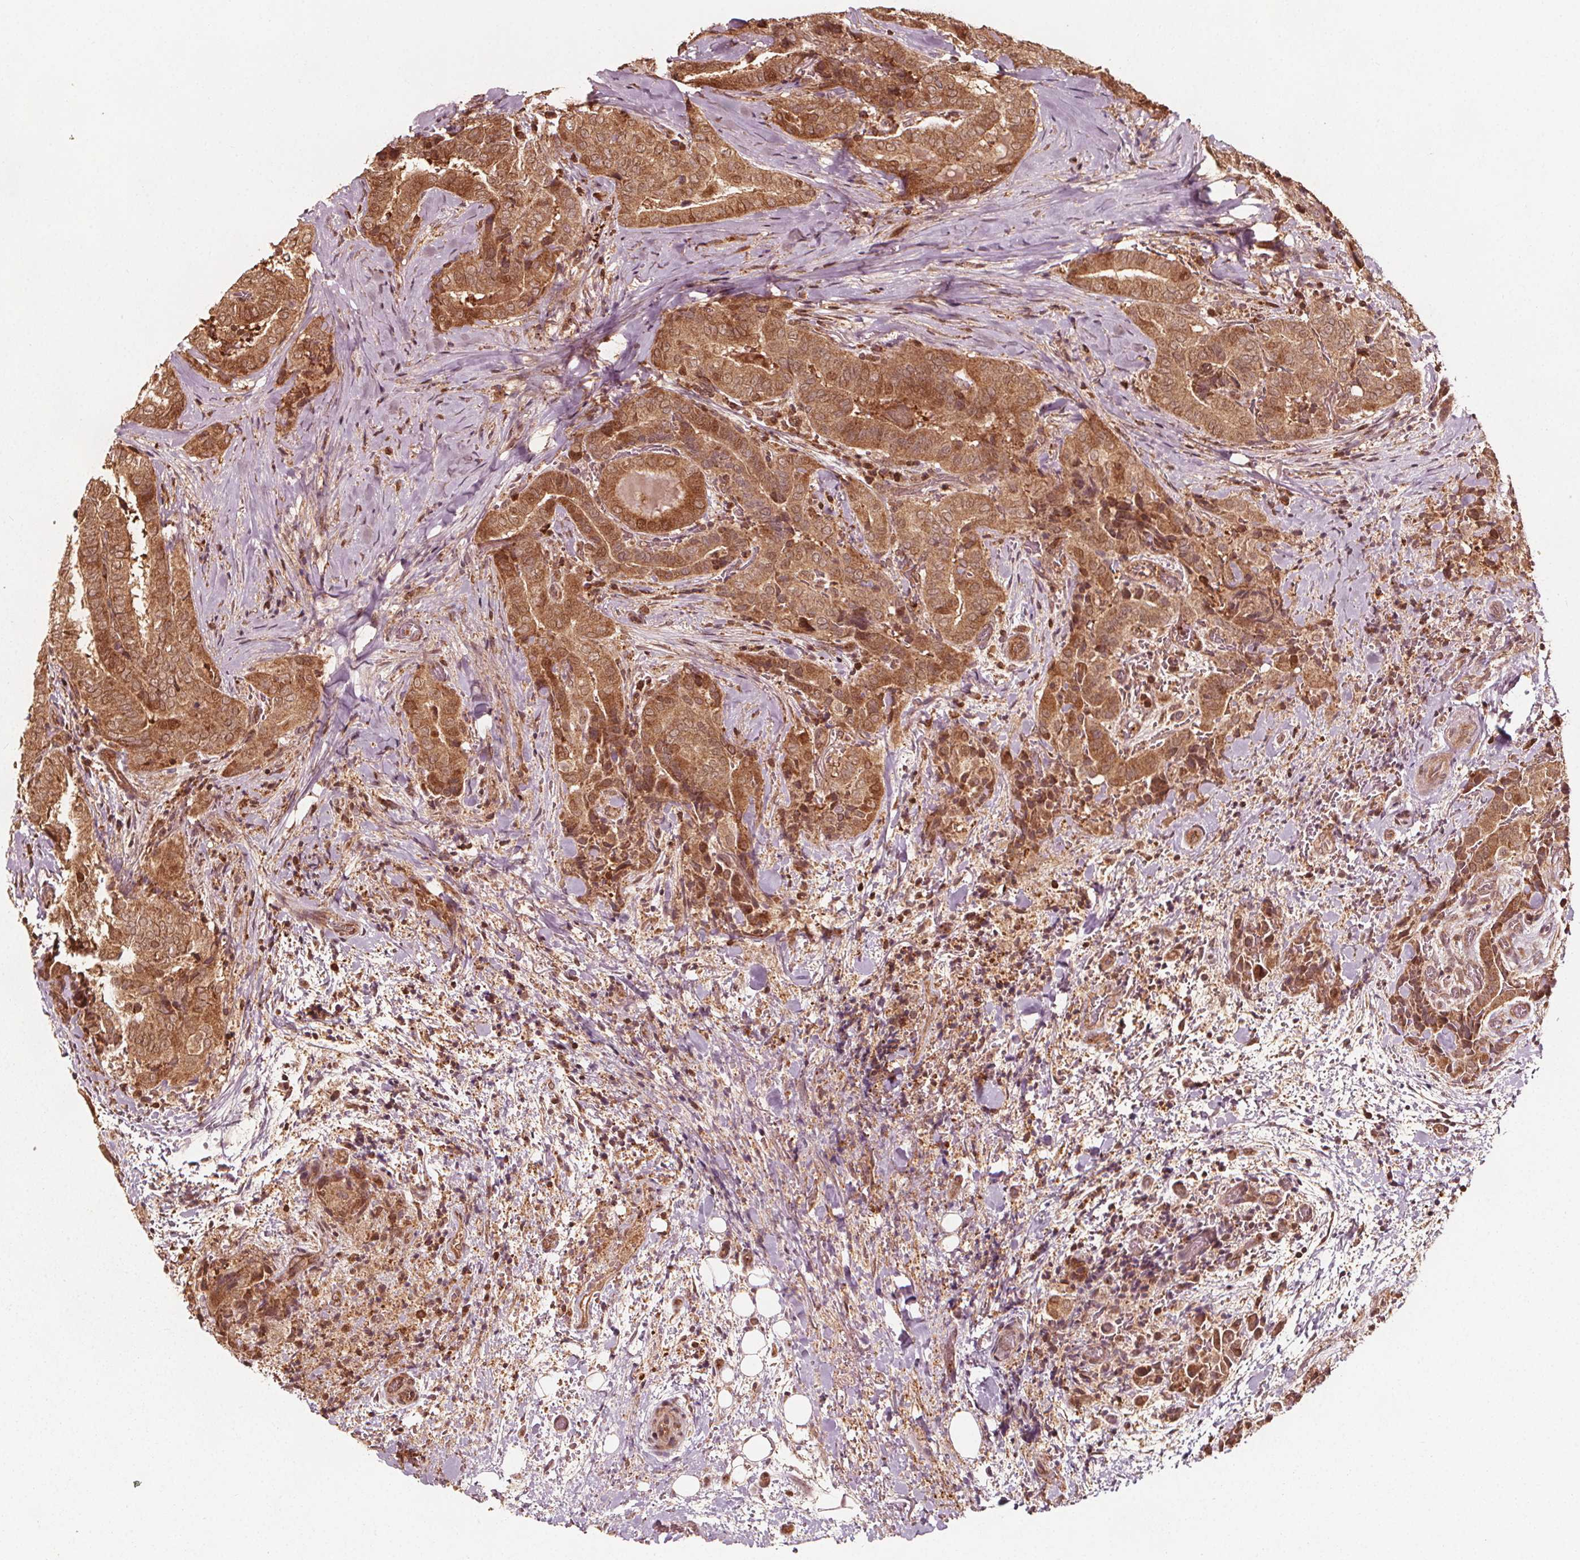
{"staining": {"intensity": "moderate", "quantity": ">75%", "location": "cytoplasmic/membranous"}, "tissue": "thyroid cancer", "cell_type": "Tumor cells", "image_type": "cancer", "snomed": [{"axis": "morphology", "description": "Papillary adenocarcinoma, NOS"}, {"axis": "topography", "description": "Thyroid gland"}], "caption": "Thyroid cancer stained with a brown dye displays moderate cytoplasmic/membranous positive positivity in about >75% of tumor cells.", "gene": "AIP", "patient": {"sex": "female", "age": 61}}